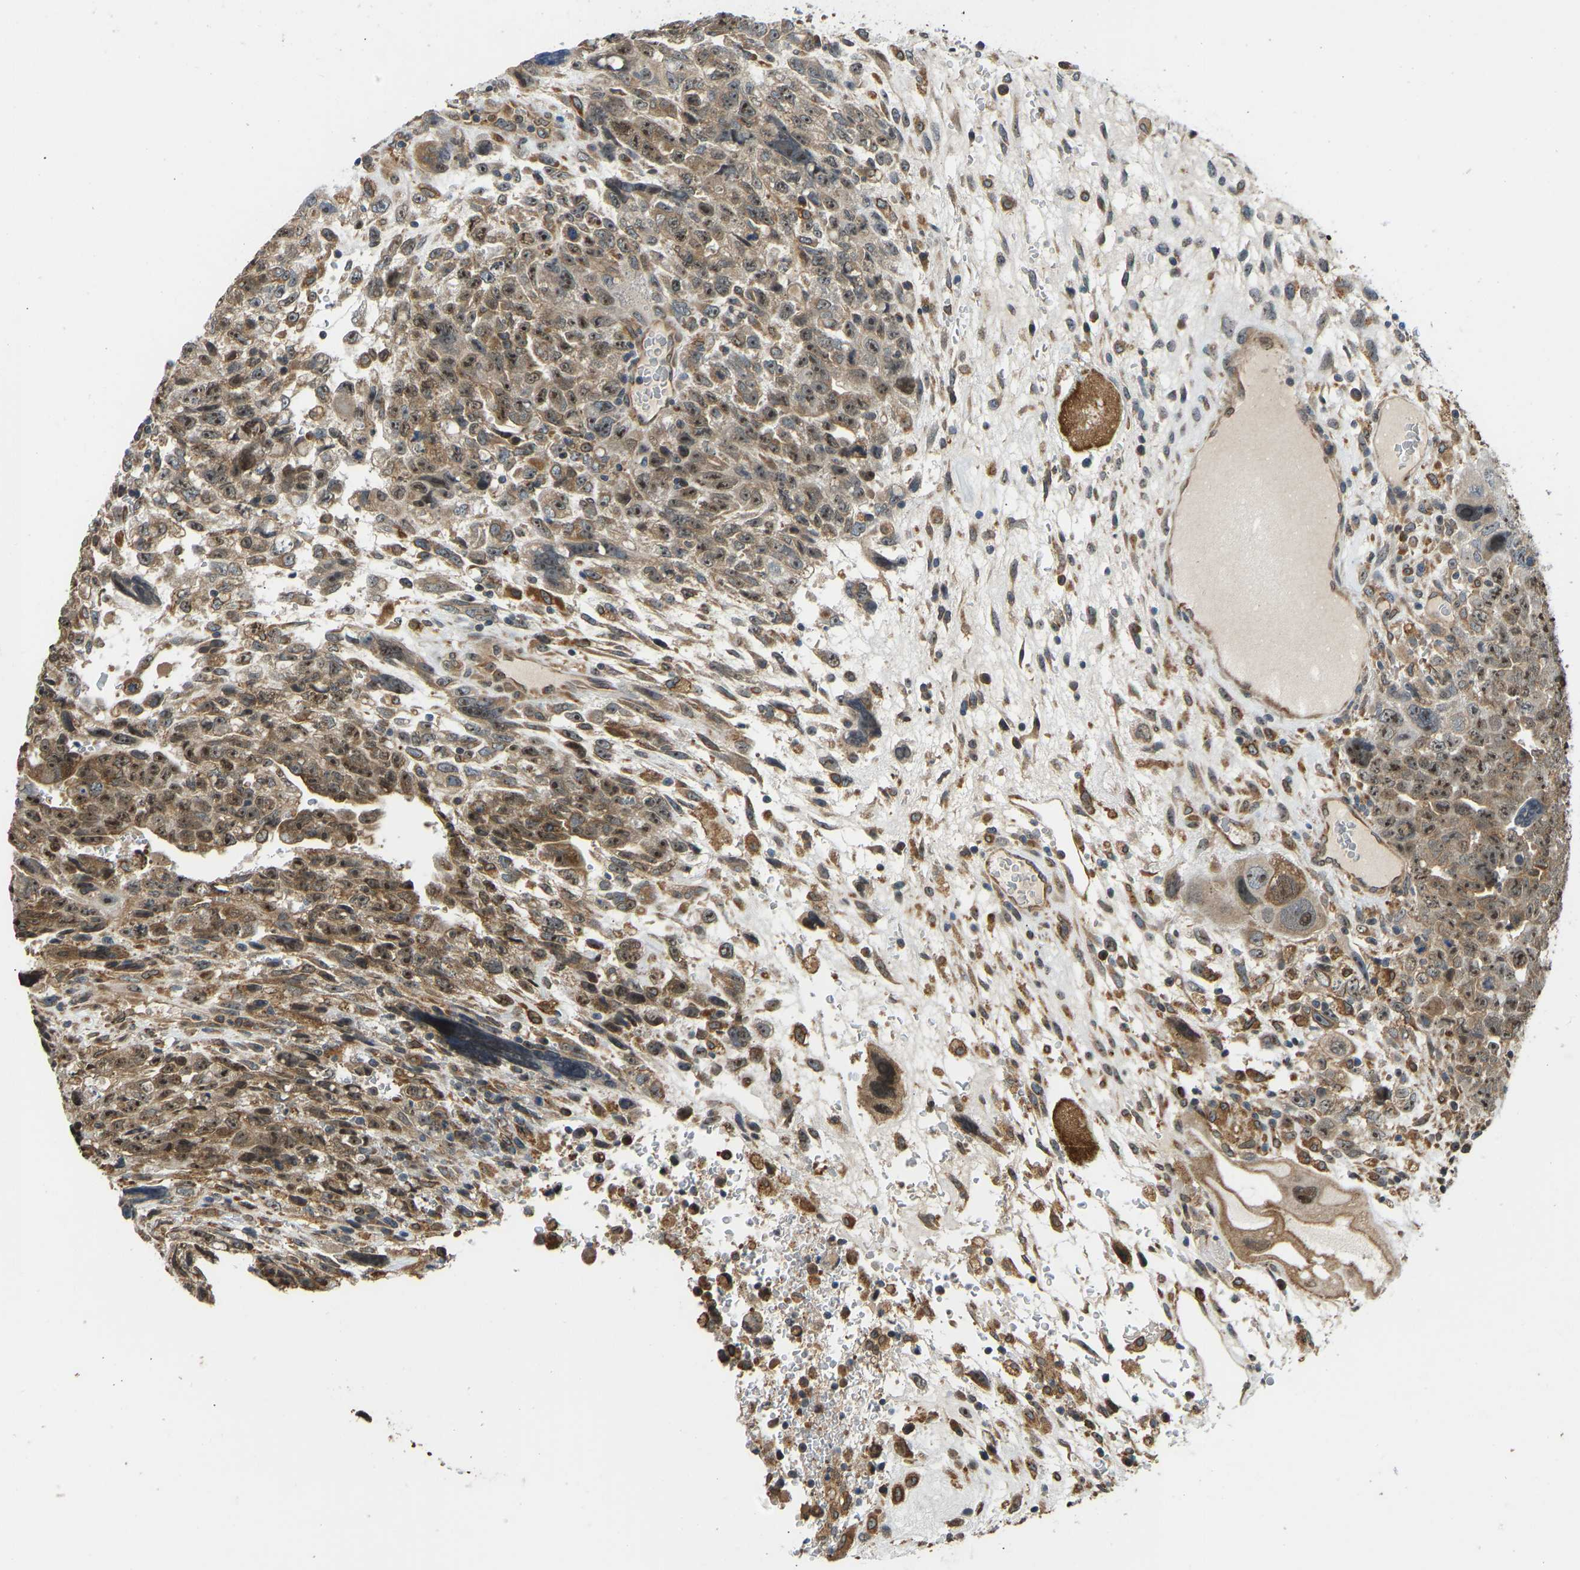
{"staining": {"intensity": "moderate", "quantity": "25%-75%", "location": "cytoplasmic/membranous,nuclear"}, "tissue": "testis cancer", "cell_type": "Tumor cells", "image_type": "cancer", "snomed": [{"axis": "morphology", "description": "Carcinoma, Embryonal, NOS"}, {"axis": "topography", "description": "Testis"}], "caption": "Human embryonal carcinoma (testis) stained for a protein (brown) demonstrates moderate cytoplasmic/membranous and nuclear positive expression in about 25%-75% of tumor cells.", "gene": "OS9", "patient": {"sex": "male", "age": 28}}